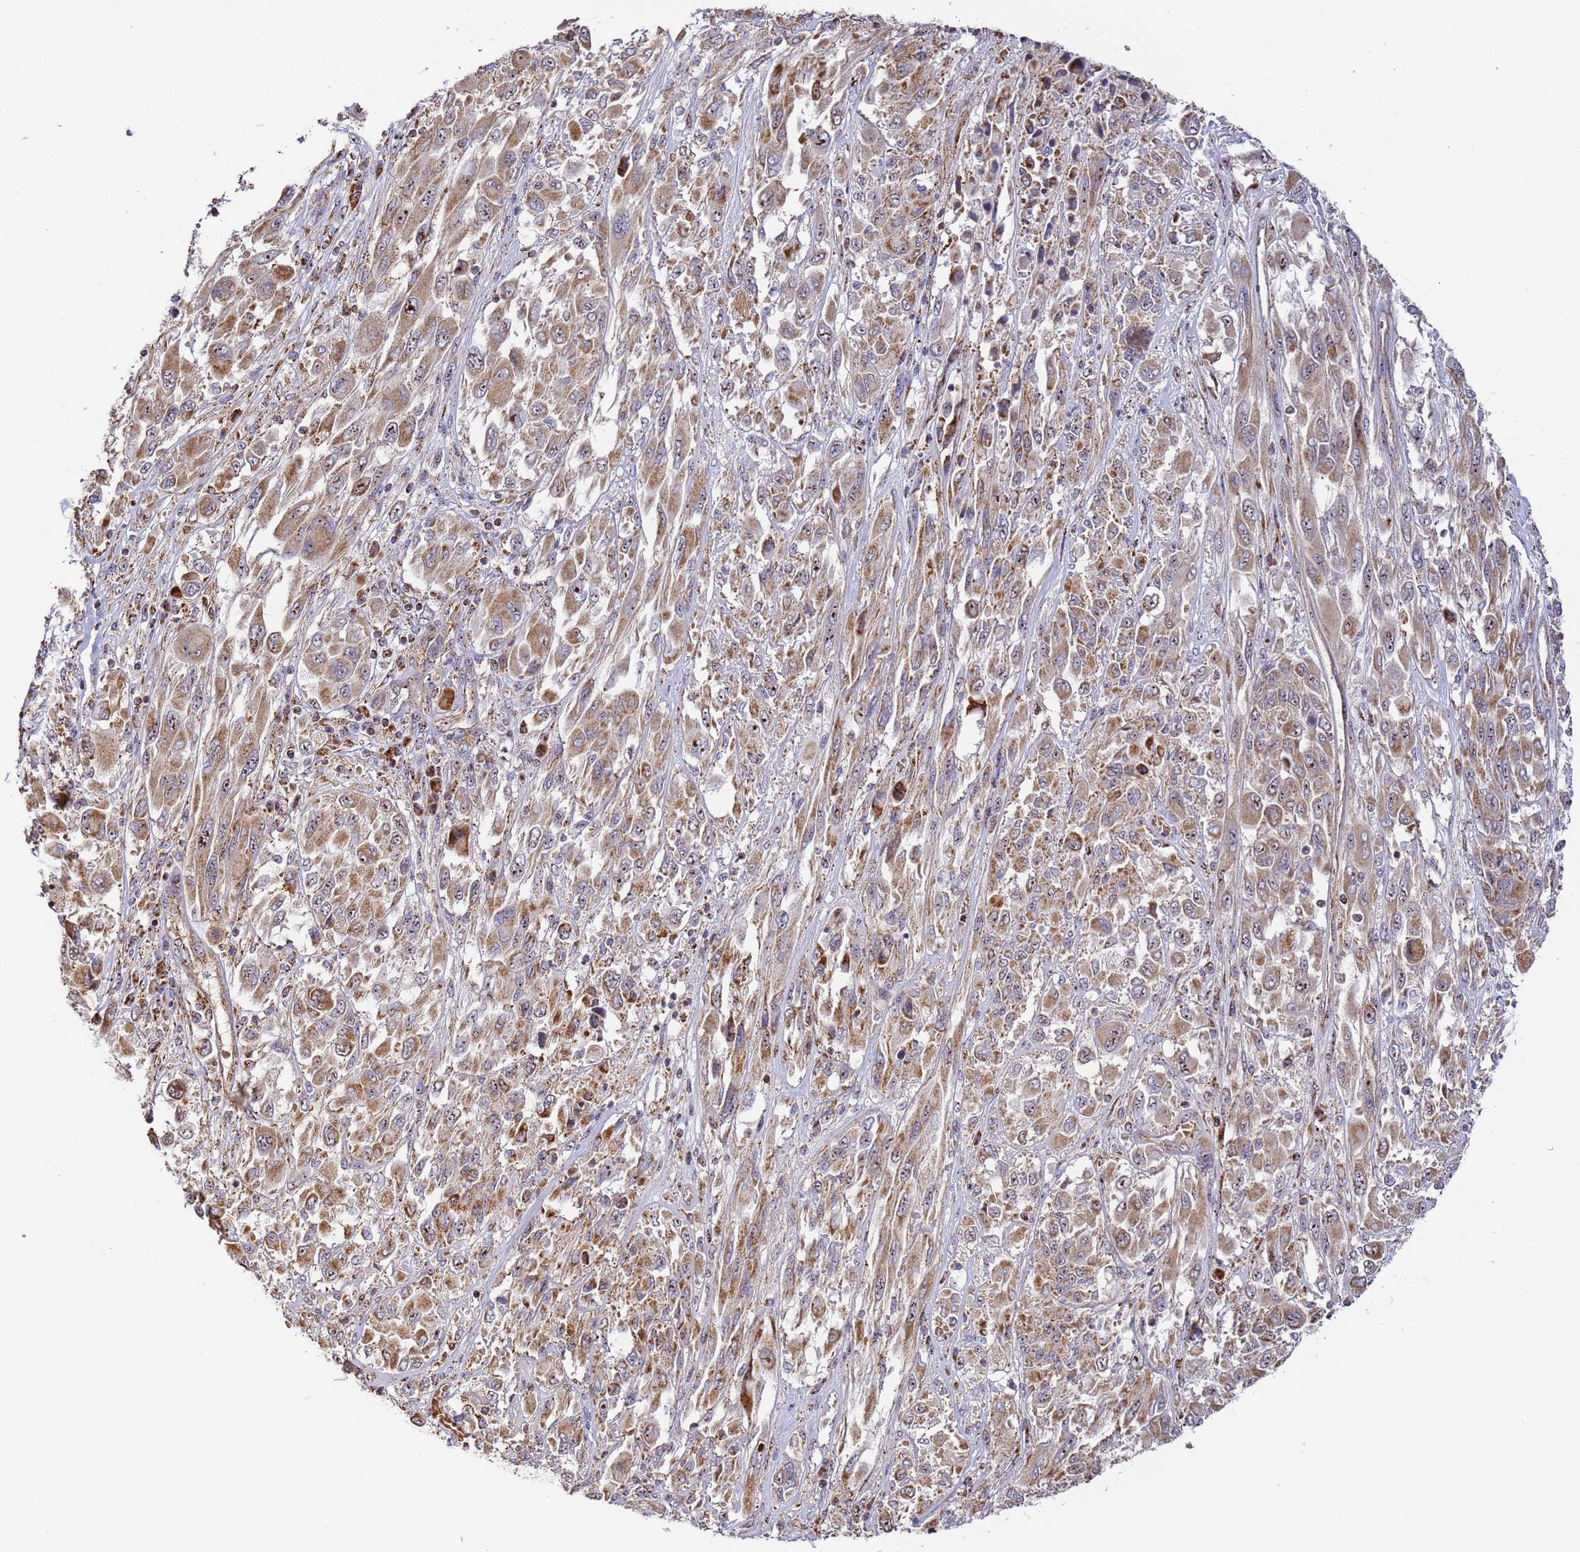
{"staining": {"intensity": "moderate", "quantity": ">75%", "location": "cytoplasmic/membranous,nuclear"}, "tissue": "melanoma", "cell_type": "Tumor cells", "image_type": "cancer", "snomed": [{"axis": "morphology", "description": "Malignant melanoma, NOS"}, {"axis": "topography", "description": "Skin"}], "caption": "Malignant melanoma tissue demonstrates moderate cytoplasmic/membranous and nuclear staining in approximately >75% of tumor cells", "gene": "FRG2C", "patient": {"sex": "female", "age": 91}}